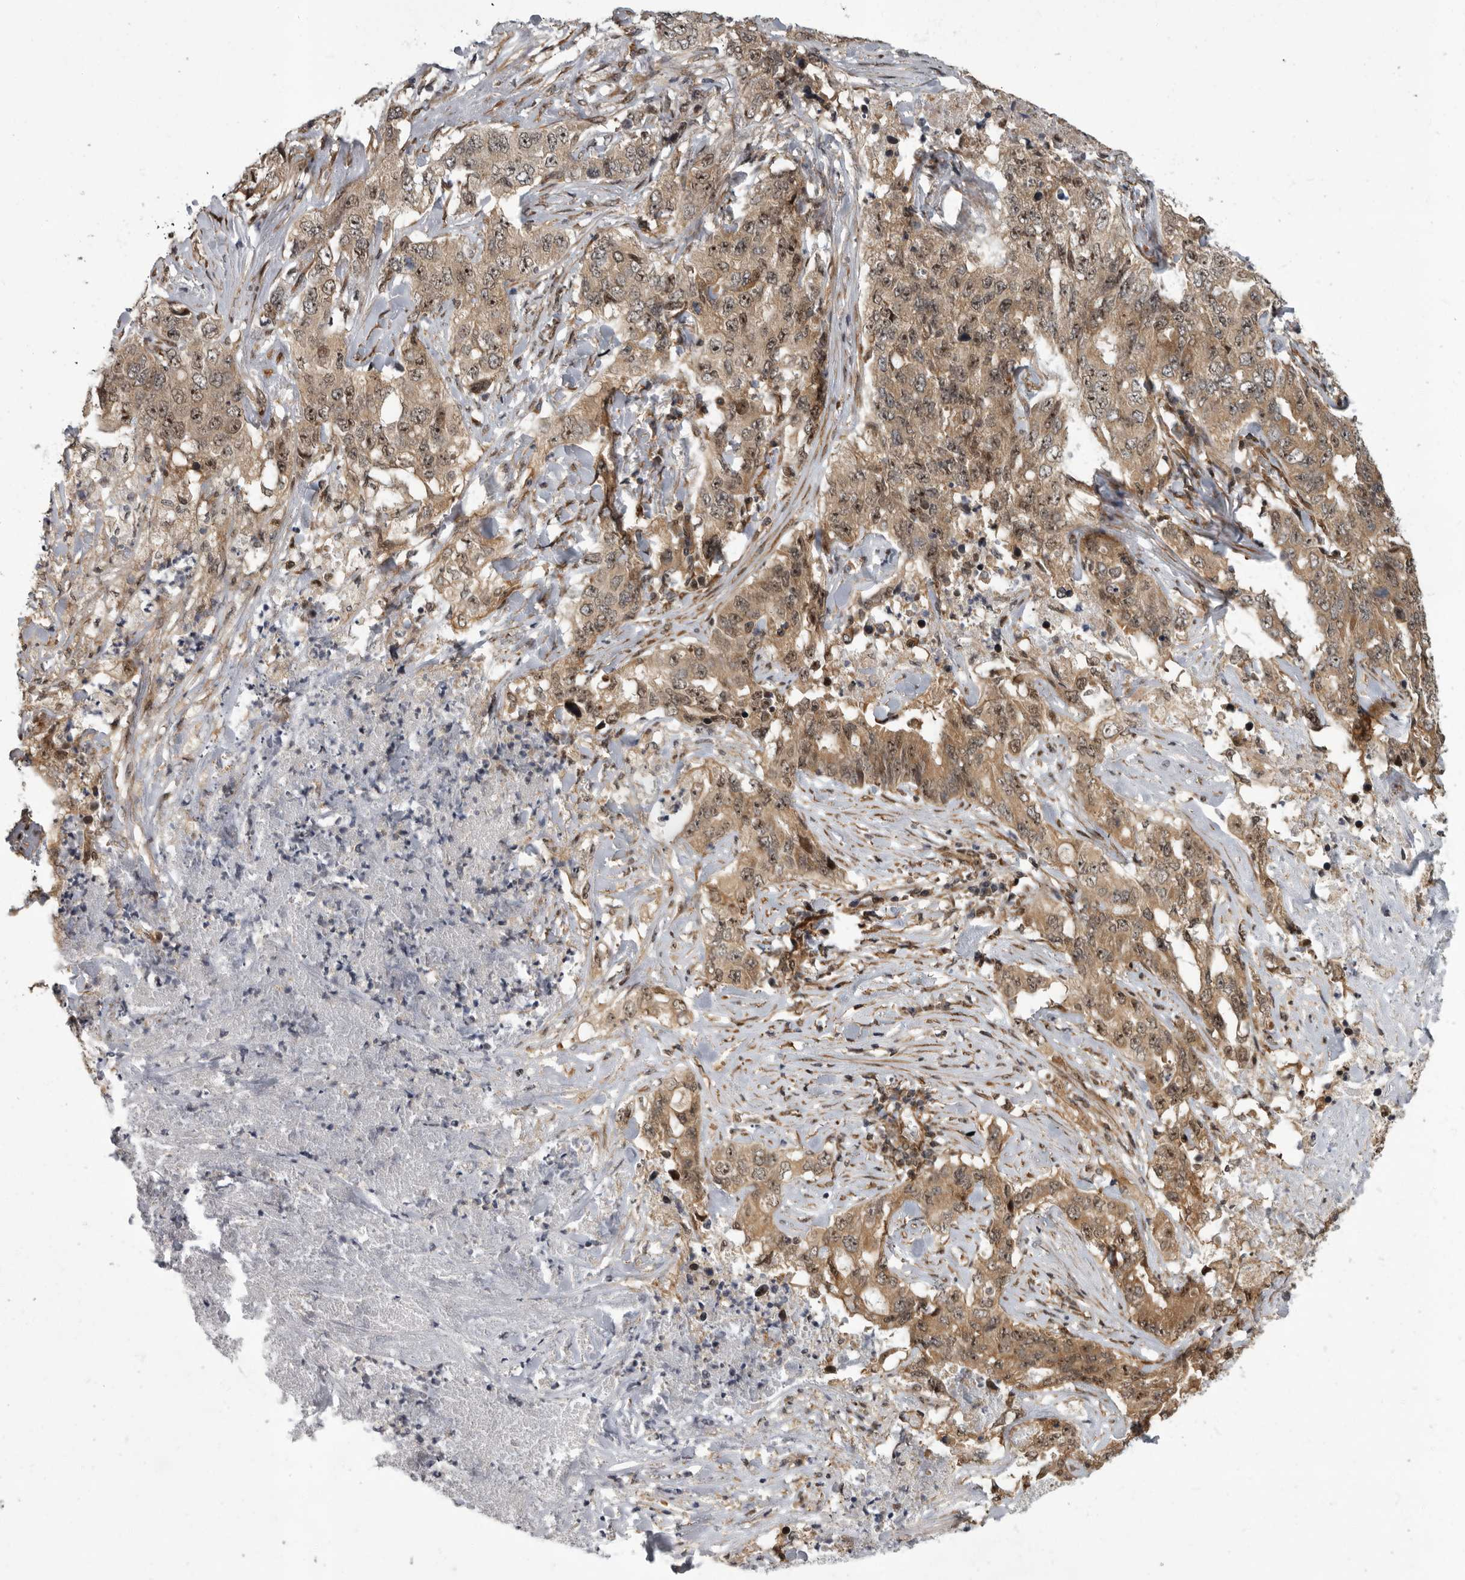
{"staining": {"intensity": "moderate", "quantity": ">75%", "location": "cytoplasmic/membranous,nuclear"}, "tissue": "lung cancer", "cell_type": "Tumor cells", "image_type": "cancer", "snomed": [{"axis": "morphology", "description": "Adenocarcinoma, NOS"}, {"axis": "topography", "description": "Lung"}], "caption": "Immunohistochemical staining of human lung cancer reveals moderate cytoplasmic/membranous and nuclear protein expression in about >75% of tumor cells.", "gene": "VPS50", "patient": {"sex": "female", "age": 51}}